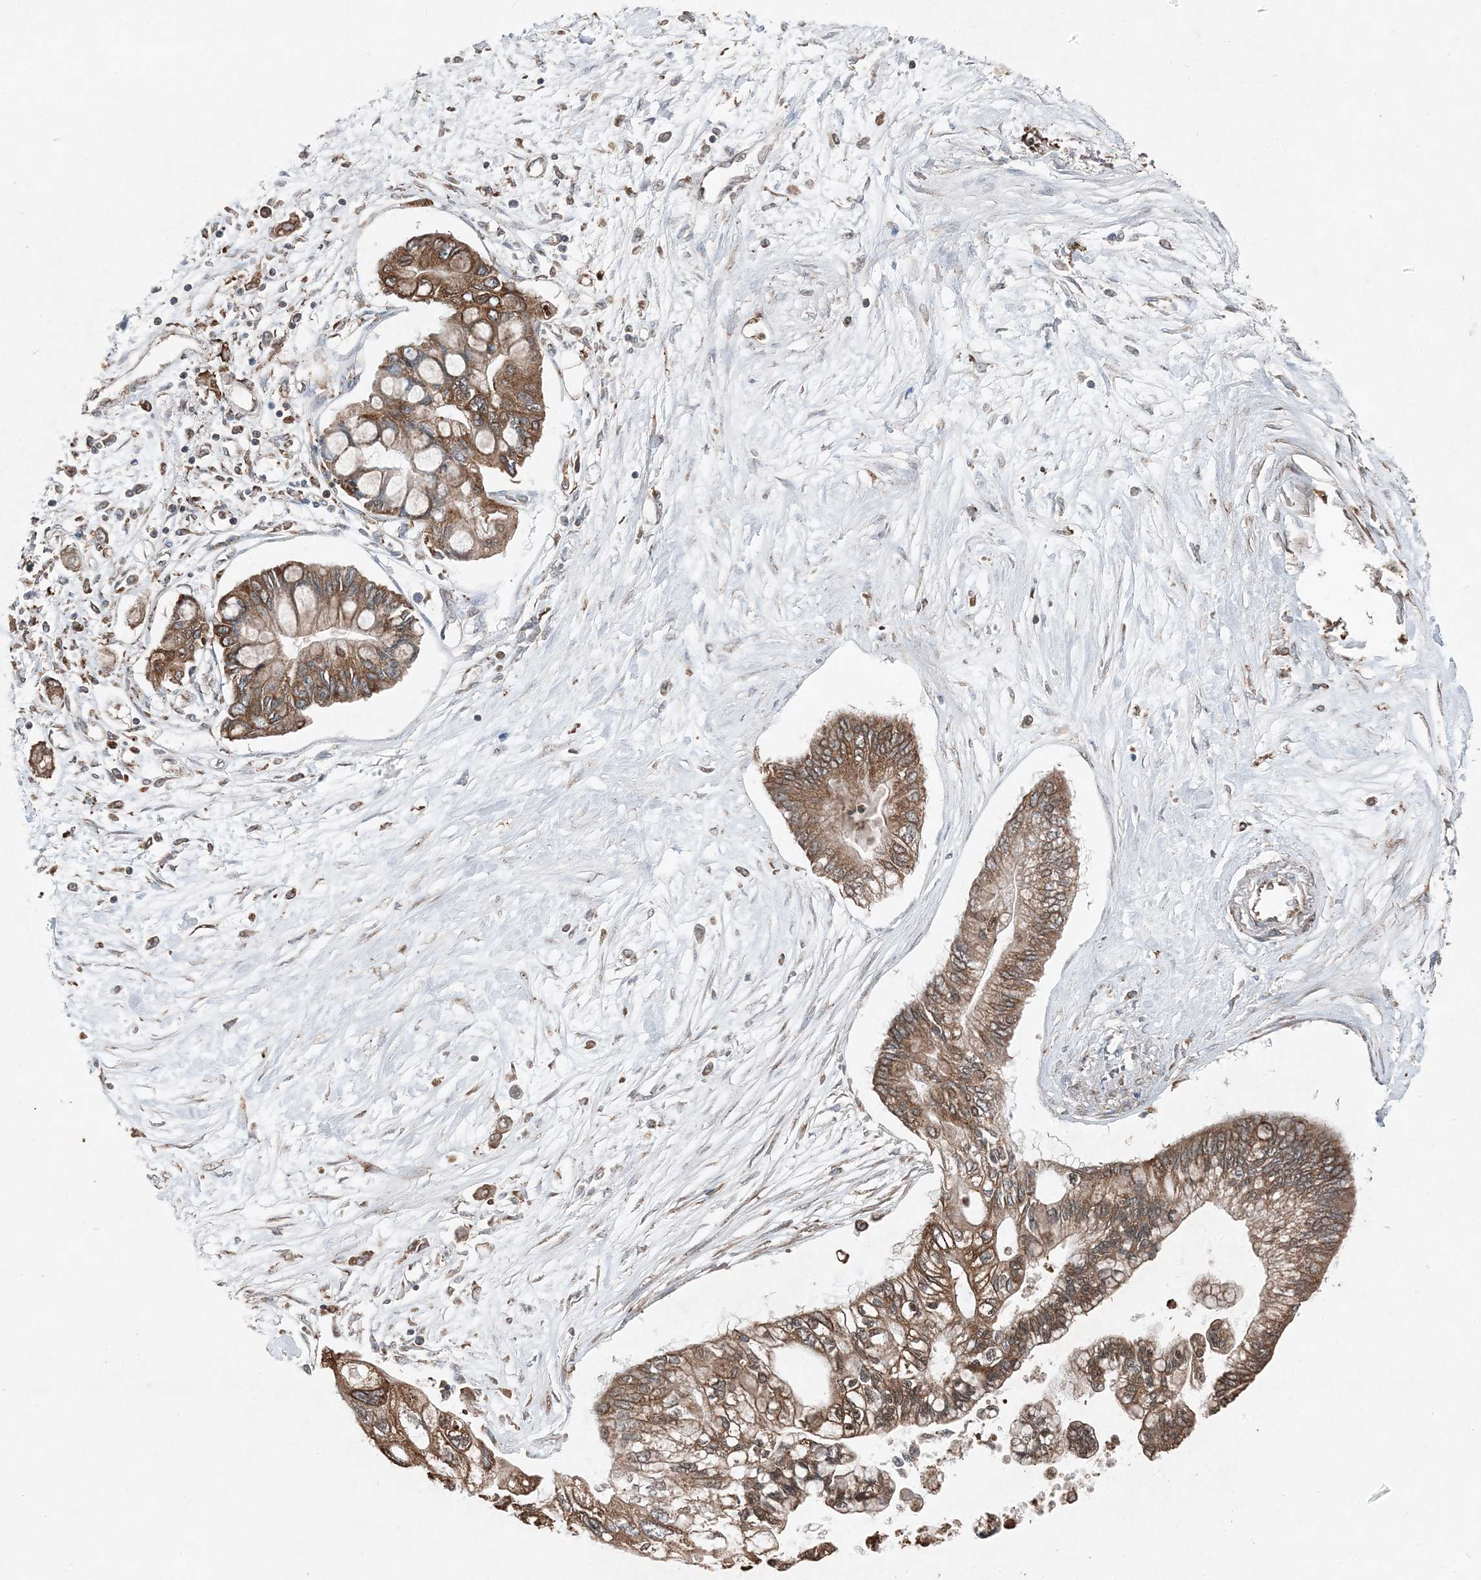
{"staining": {"intensity": "strong", "quantity": ">75%", "location": "cytoplasmic/membranous"}, "tissue": "pancreatic cancer", "cell_type": "Tumor cells", "image_type": "cancer", "snomed": [{"axis": "morphology", "description": "Adenocarcinoma, NOS"}, {"axis": "topography", "description": "Pancreas"}], "caption": "Strong cytoplasmic/membranous staining is present in about >75% of tumor cells in pancreatic cancer (adenocarcinoma).", "gene": "PDIA6", "patient": {"sex": "female", "age": 77}}